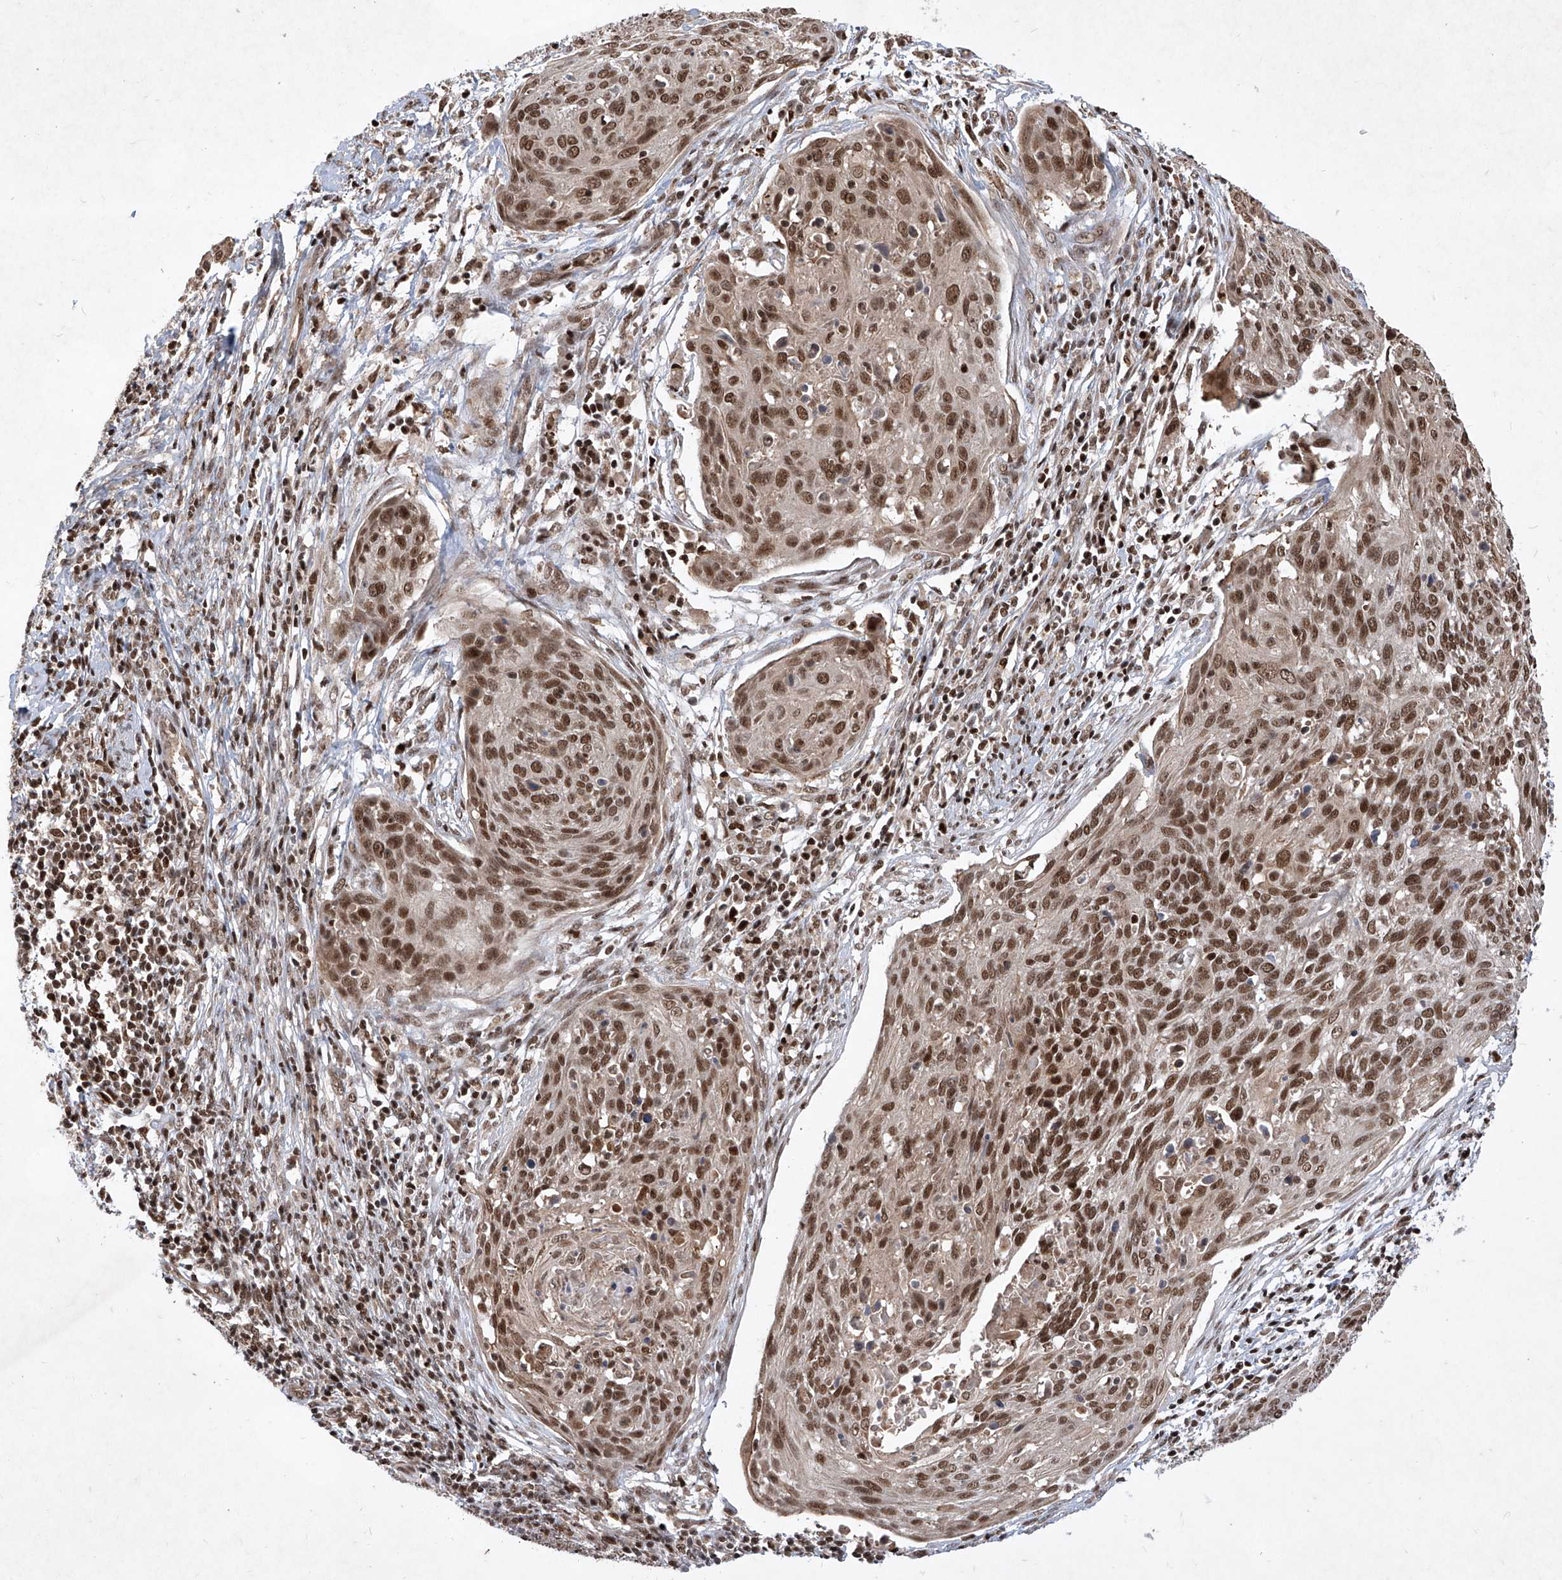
{"staining": {"intensity": "moderate", "quantity": ">75%", "location": "nuclear"}, "tissue": "cervical cancer", "cell_type": "Tumor cells", "image_type": "cancer", "snomed": [{"axis": "morphology", "description": "Squamous cell carcinoma, NOS"}, {"axis": "topography", "description": "Cervix"}], "caption": "DAB immunohistochemical staining of human cervical cancer displays moderate nuclear protein staining in approximately >75% of tumor cells.", "gene": "IRF2", "patient": {"sex": "female", "age": 38}}